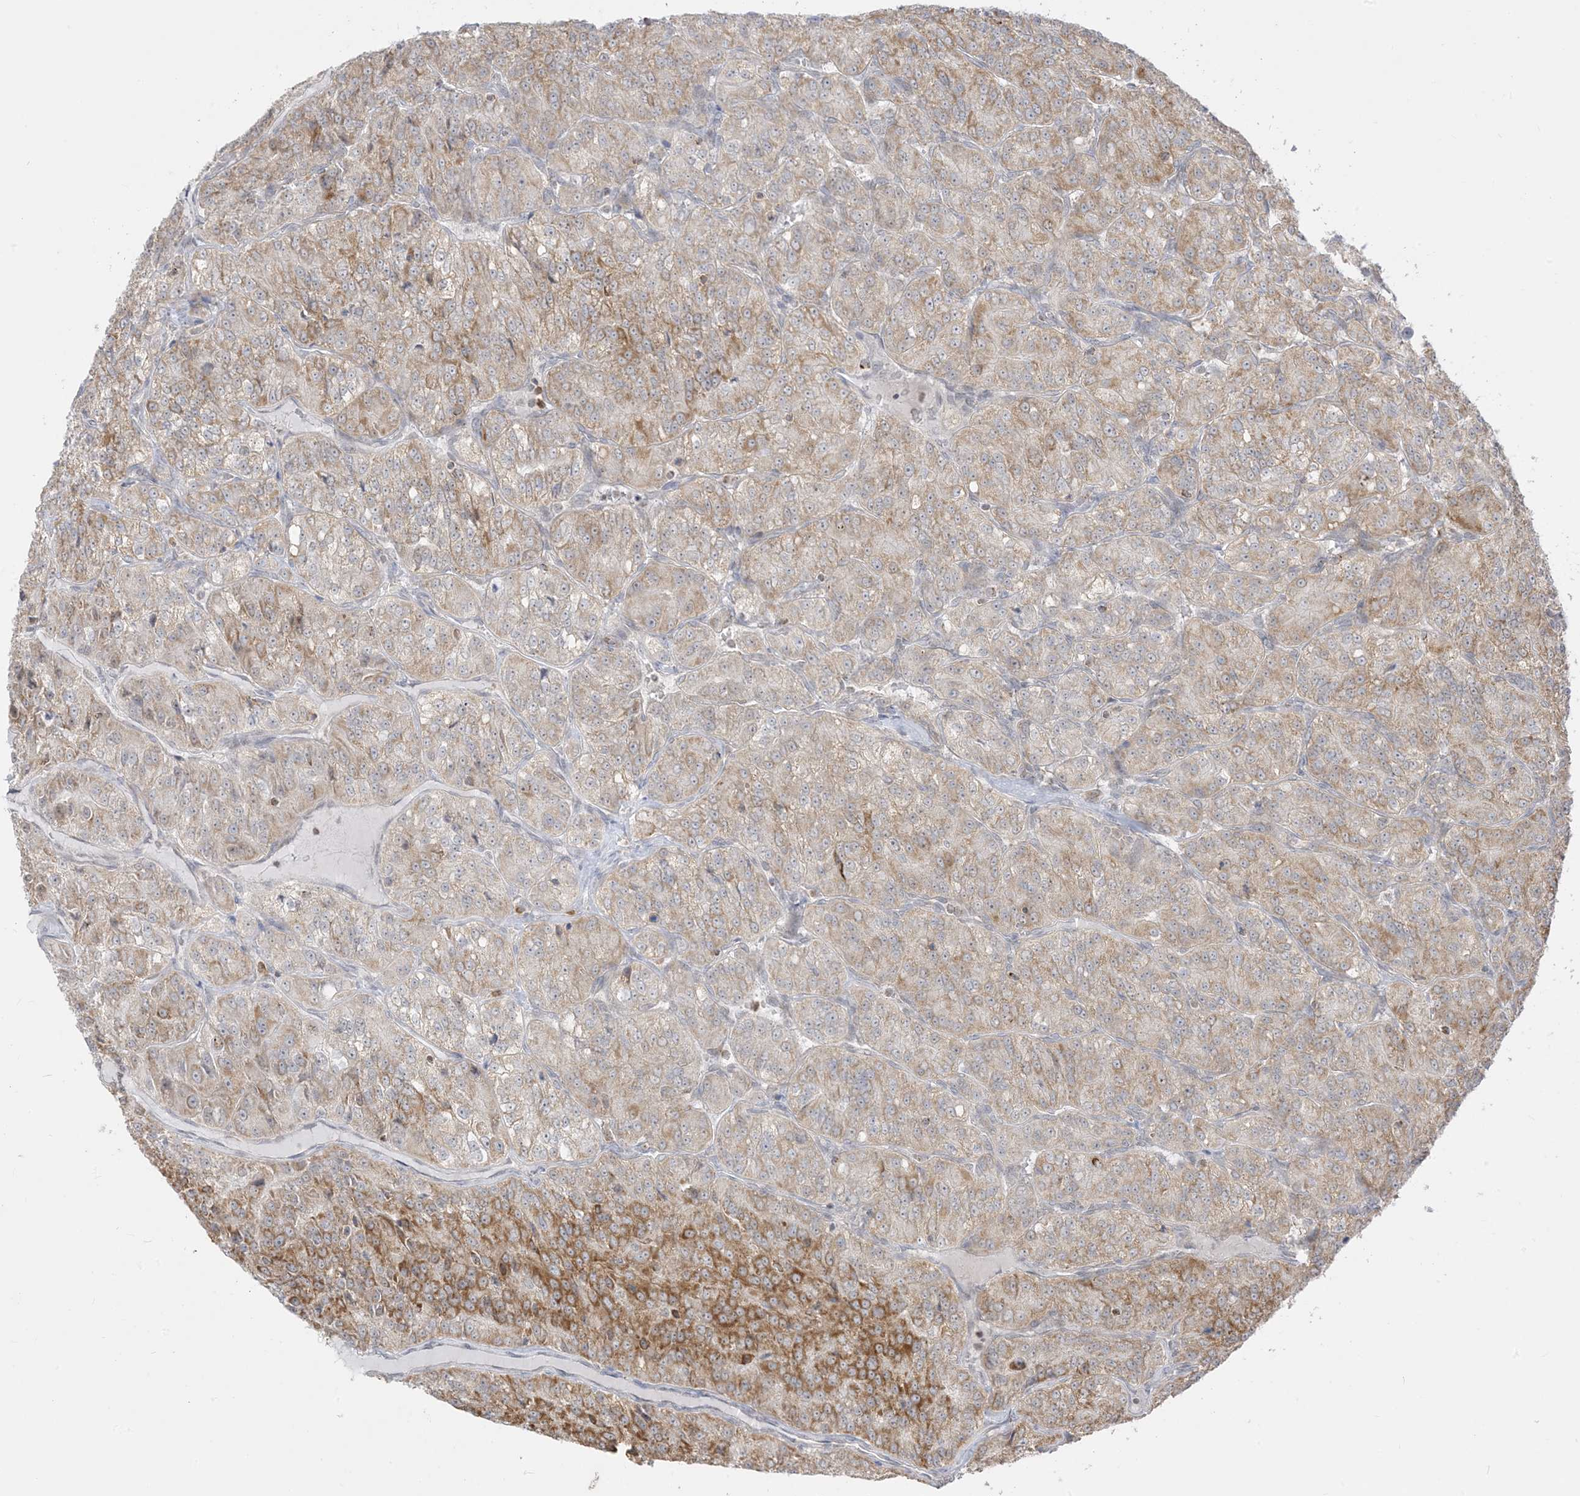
{"staining": {"intensity": "moderate", "quantity": "25%-75%", "location": "cytoplasmic/membranous"}, "tissue": "renal cancer", "cell_type": "Tumor cells", "image_type": "cancer", "snomed": [{"axis": "morphology", "description": "Adenocarcinoma, NOS"}, {"axis": "topography", "description": "Kidney"}], "caption": "Human renal adenocarcinoma stained with a brown dye reveals moderate cytoplasmic/membranous positive positivity in about 25%-75% of tumor cells.", "gene": "KANSL3", "patient": {"sex": "female", "age": 63}}